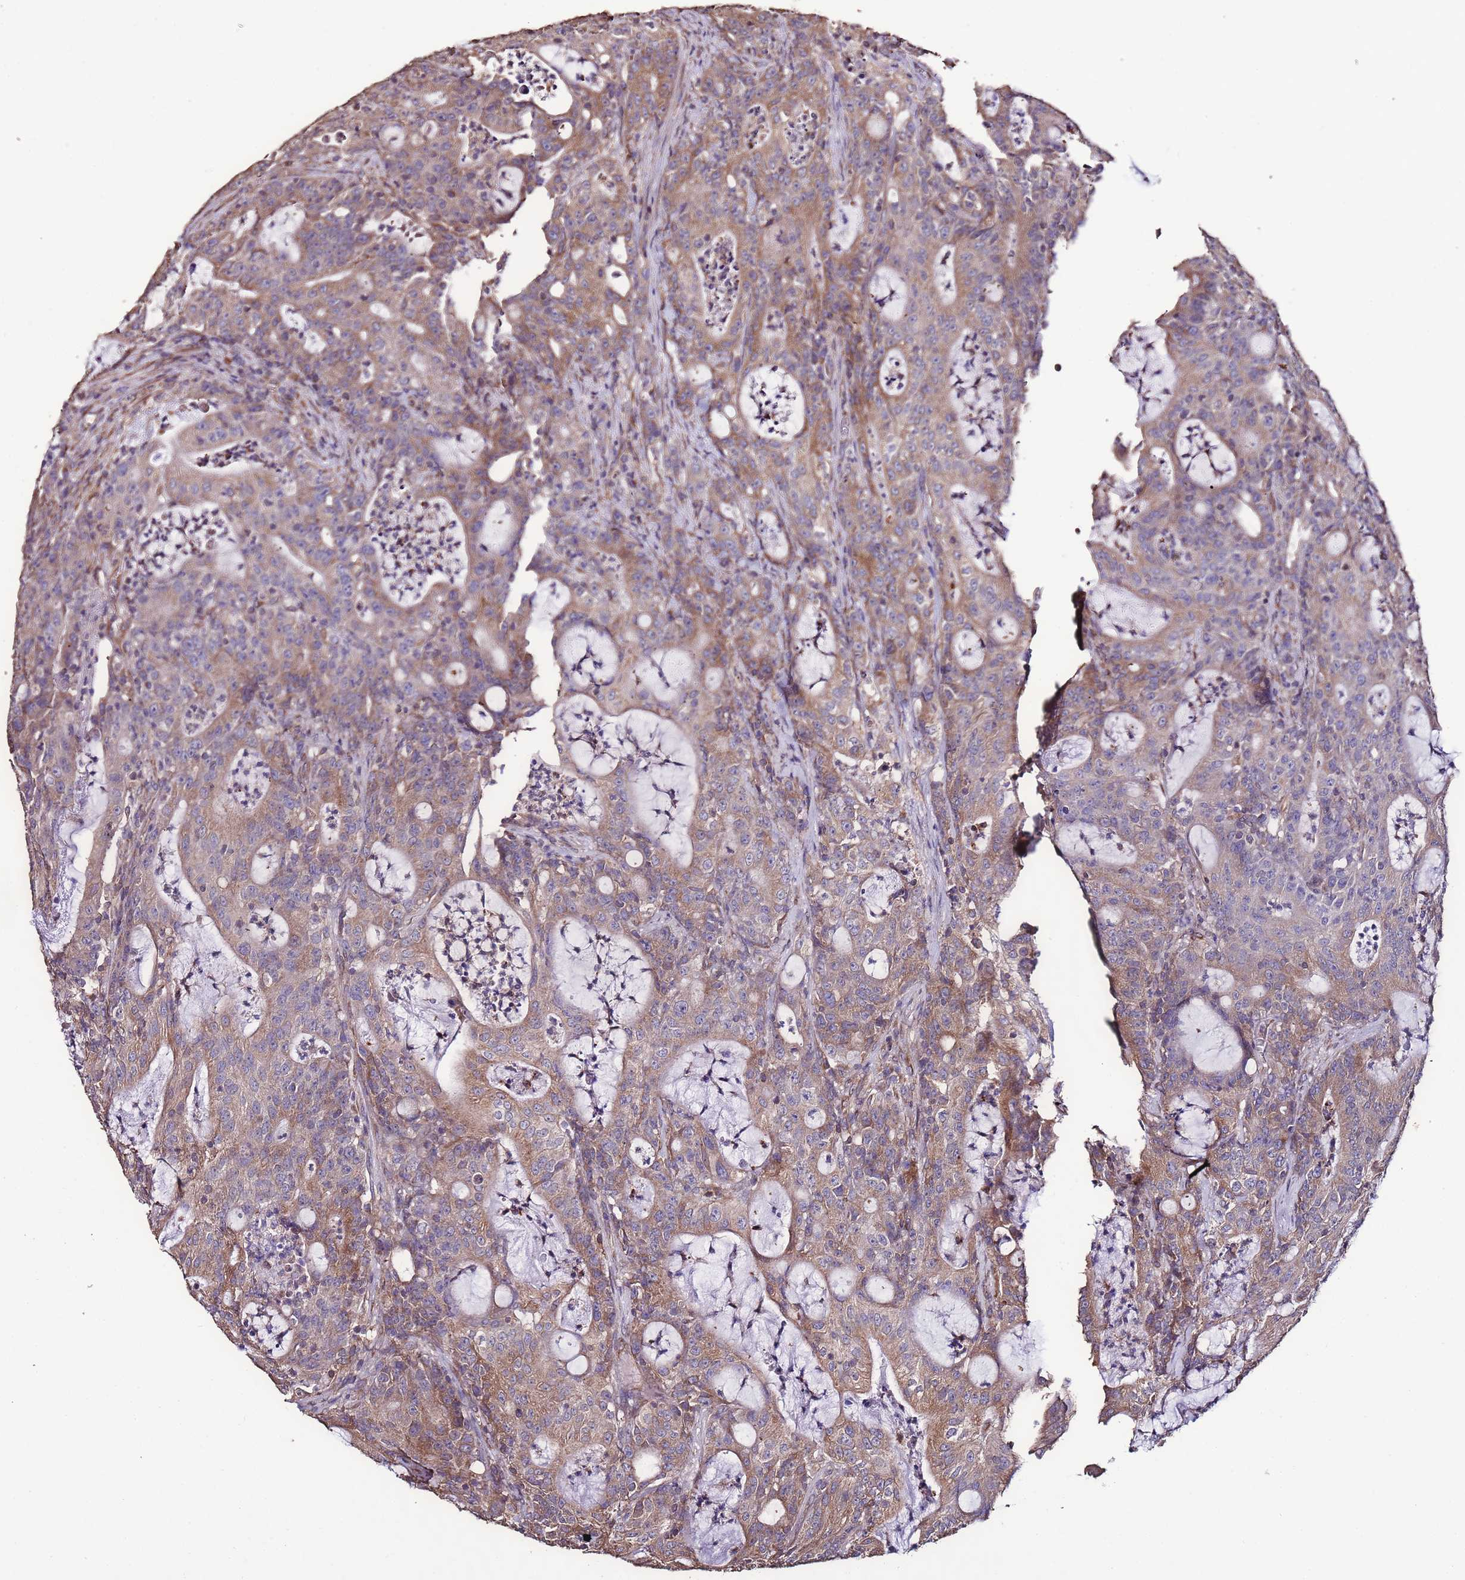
{"staining": {"intensity": "moderate", "quantity": ">75%", "location": "cytoplasmic/membranous"}, "tissue": "colorectal cancer", "cell_type": "Tumor cells", "image_type": "cancer", "snomed": [{"axis": "morphology", "description": "Adenocarcinoma, NOS"}, {"axis": "topography", "description": "Colon"}], "caption": "Protein positivity by immunohistochemistry displays moderate cytoplasmic/membranous staining in approximately >75% of tumor cells in colorectal cancer (adenocarcinoma).", "gene": "SLC41A3", "patient": {"sex": "male", "age": 83}}